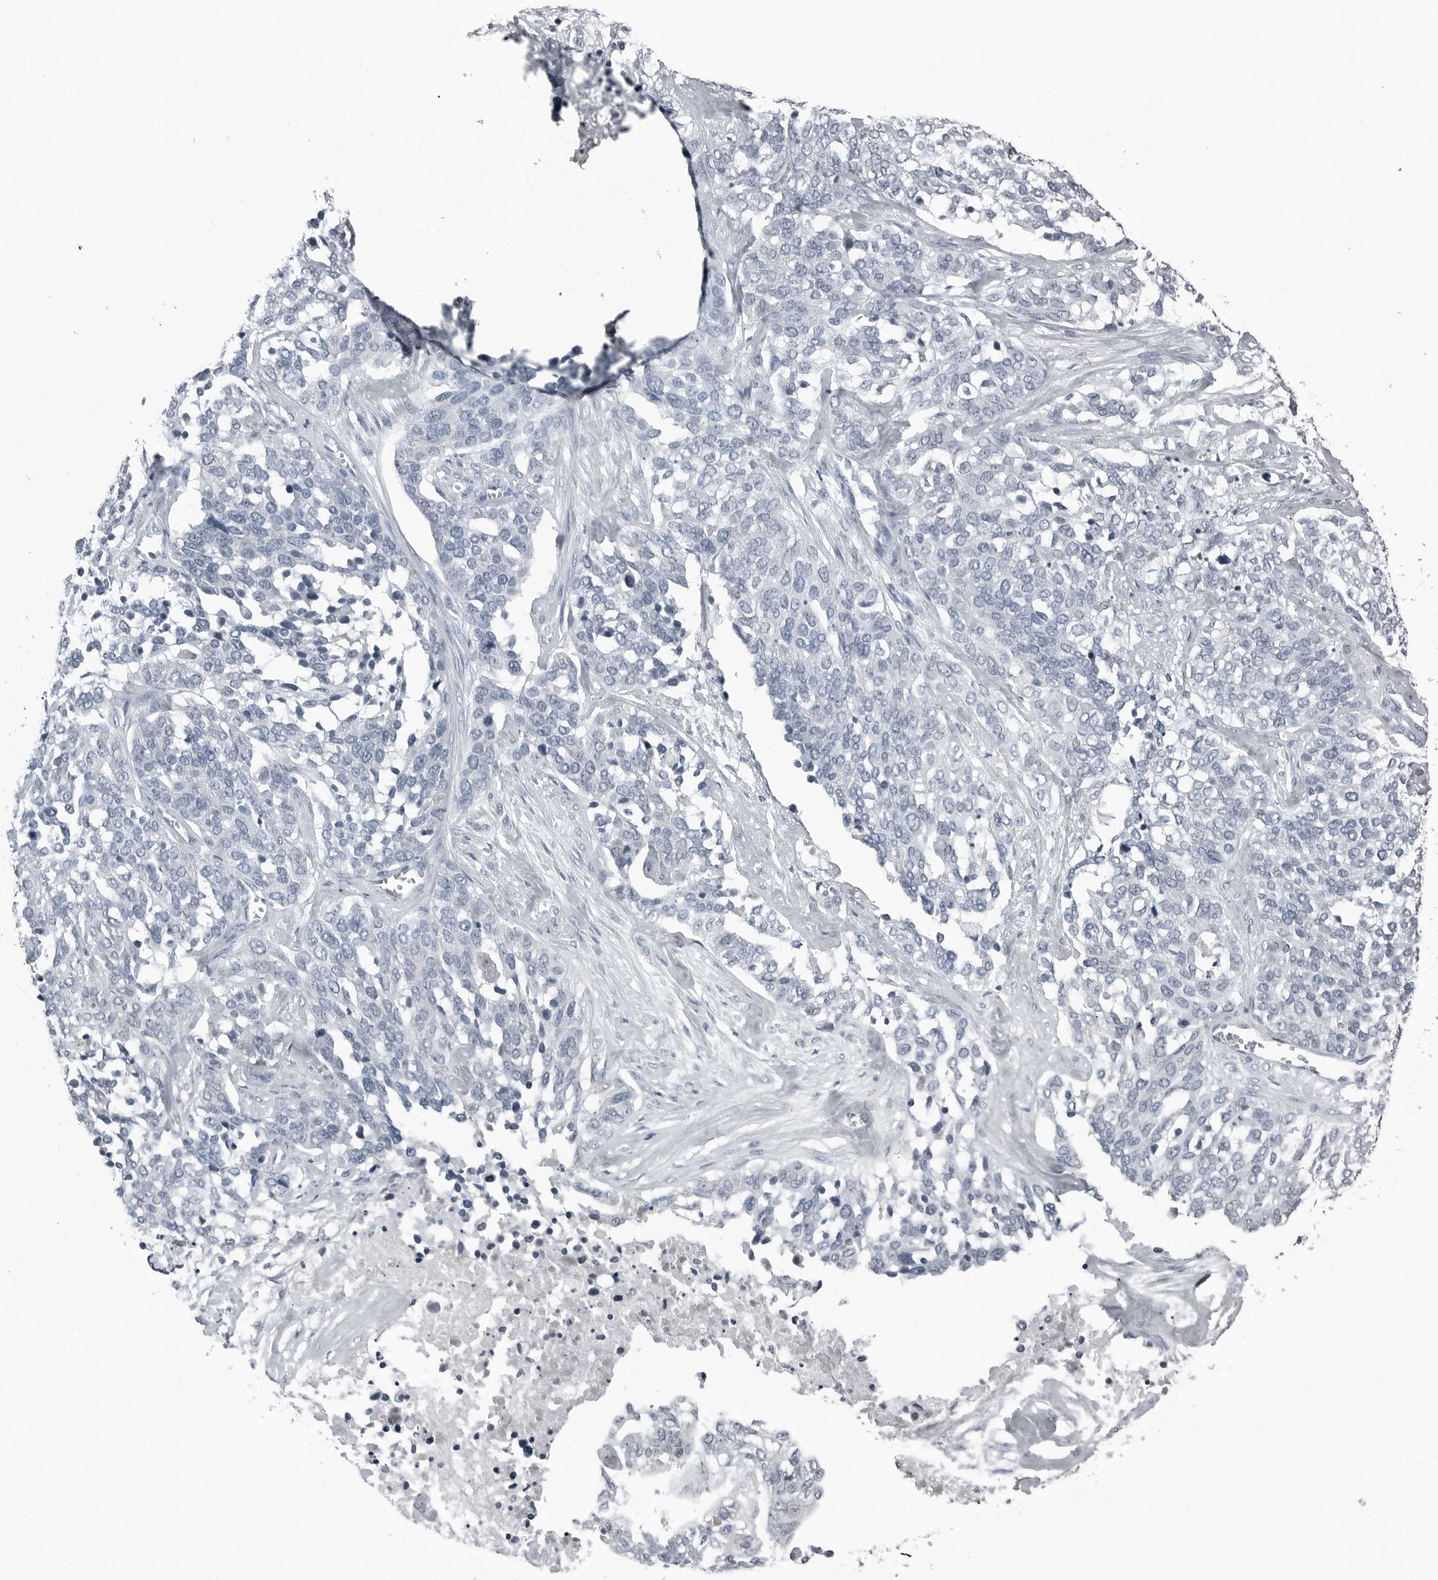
{"staining": {"intensity": "negative", "quantity": "none", "location": "none"}, "tissue": "ovarian cancer", "cell_type": "Tumor cells", "image_type": "cancer", "snomed": [{"axis": "morphology", "description": "Cystadenocarcinoma, serous, NOS"}, {"axis": "topography", "description": "Ovary"}], "caption": "Tumor cells show no significant protein expression in ovarian cancer (serous cystadenocarcinoma). Brightfield microscopy of immunohistochemistry stained with DAB (brown) and hematoxylin (blue), captured at high magnification.", "gene": "SPINK1", "patient": {"sex": "female", "age": 44}}